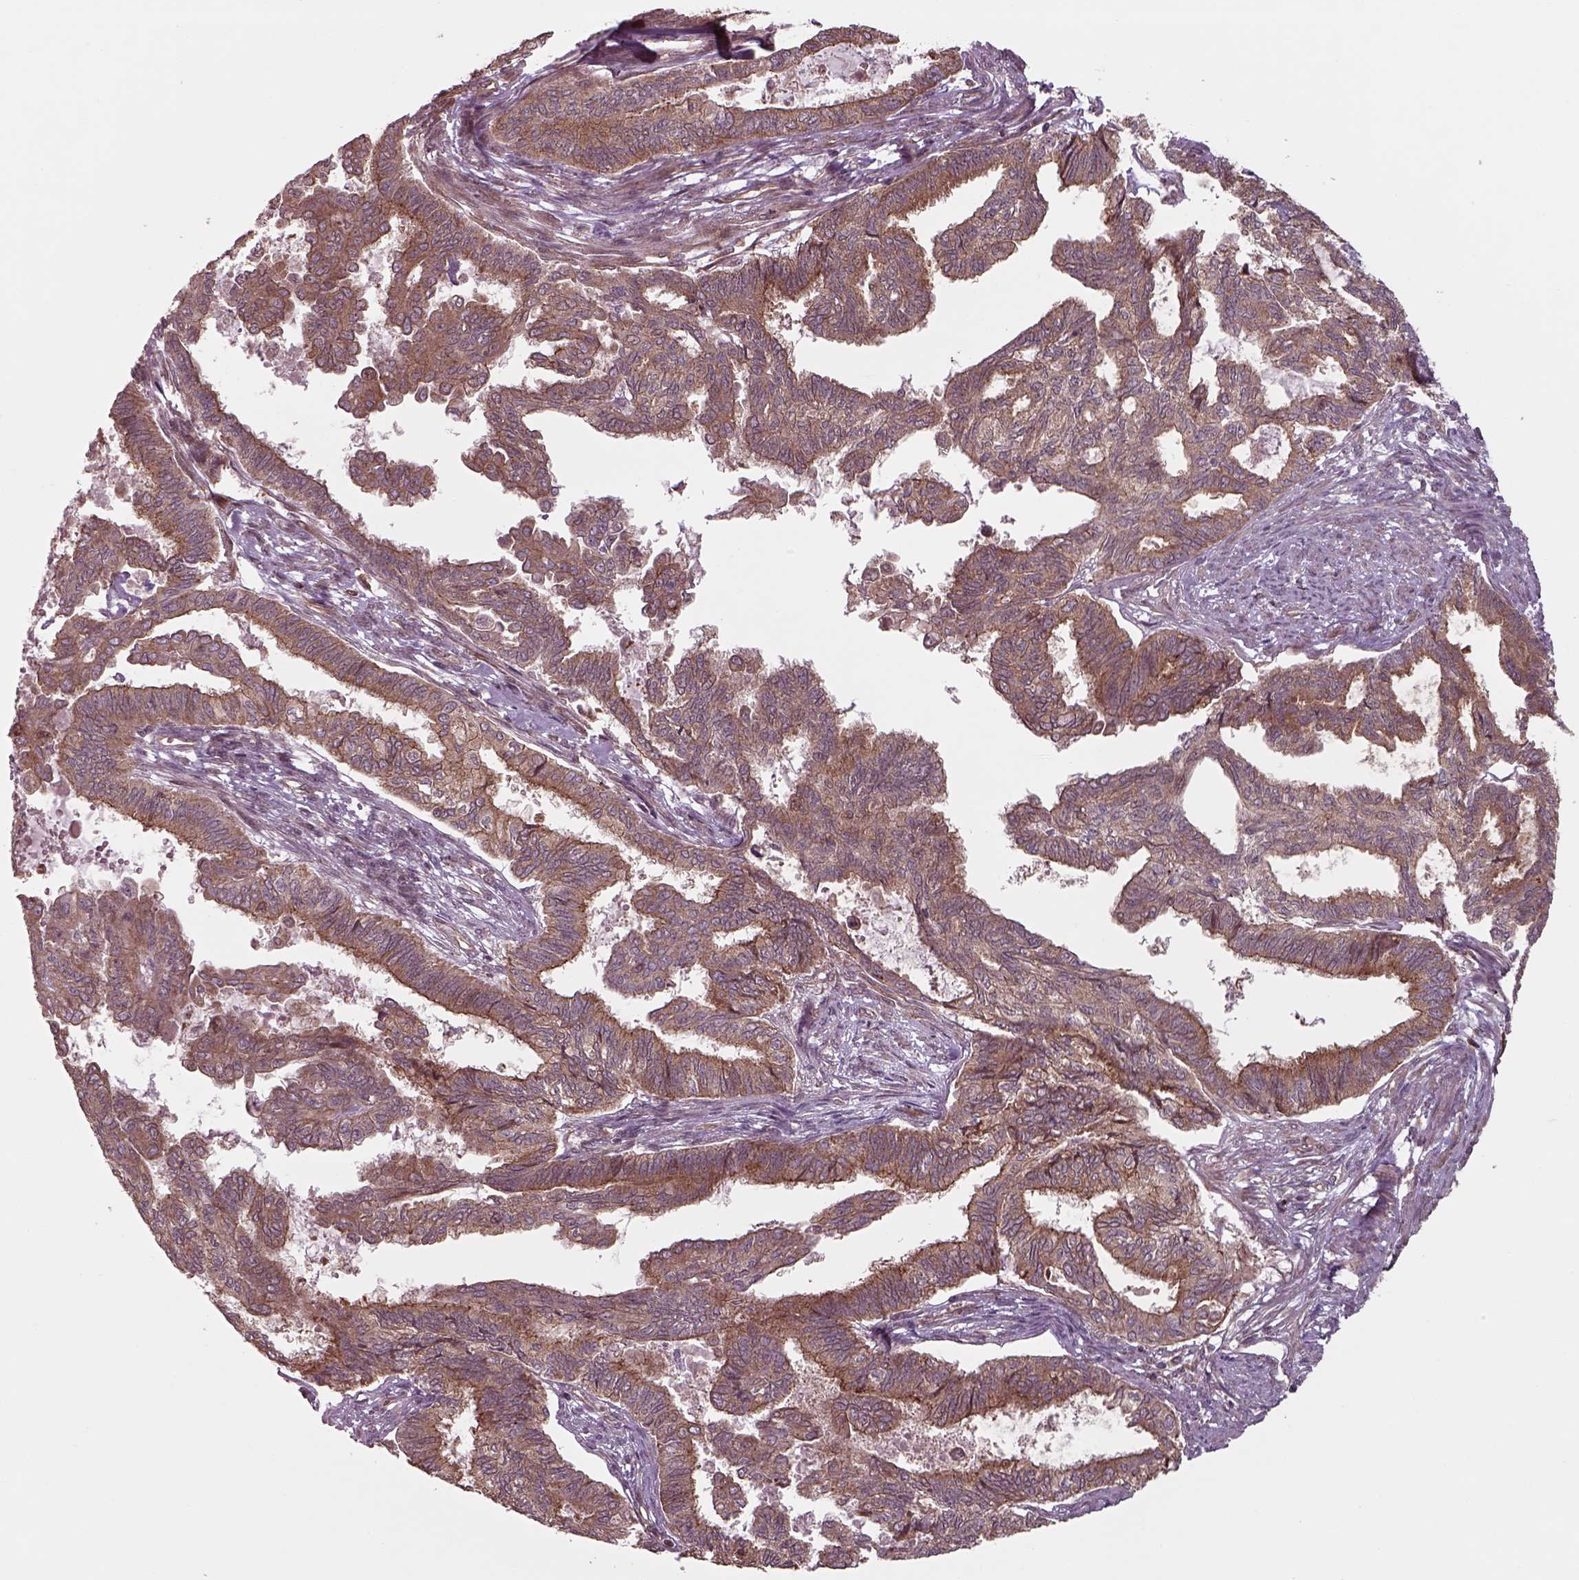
{"staining": {"intensity": "moderate", "quantity": ">75%", "location": "cytoplasmic/membranous"}, "tissue": "endometrial cancer", "cell_type": "Tumor cells", "image_type": "cancer", "snomed": [{"axis": "morphology", "description": "Adenocarcinoma, NOS"}, {"axis": "topography", "description": "Endometrium"}], "caption": "This is a histology image of immunohistochemistry staining of adenocarcinoma (endometrial), which shows moderate expression in the cytoplasmic/membranous of tumor cells.", "gene": "CHMP3", "patient": {"sex": "female", "age": 86}}